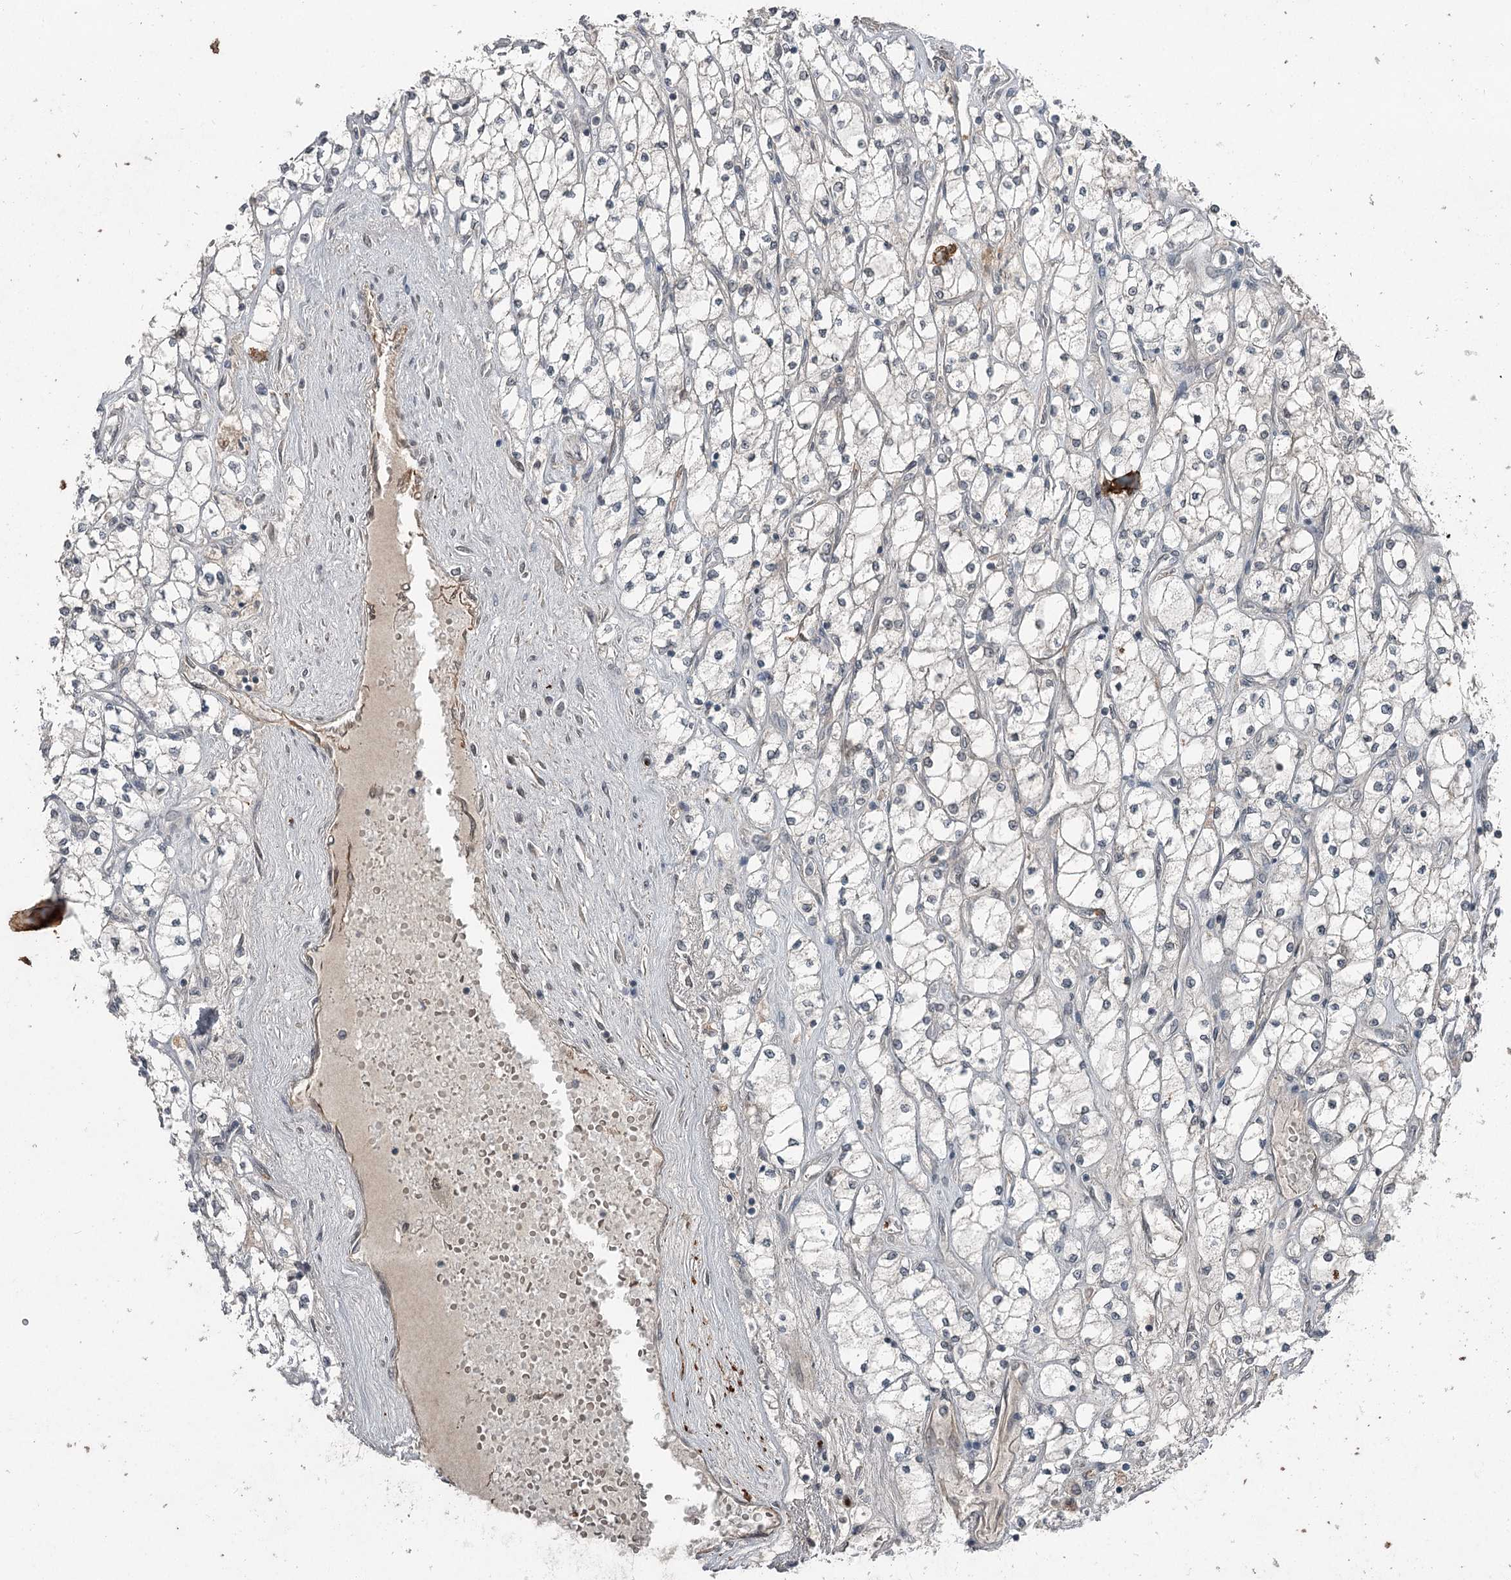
{"staining": {"intensity": "negative", "quantity": "none", "location": "none"}, "tissue": "renal cancer", "cell_type": "Tumor cells", "image_type": "cancer", "snomed": [{"axis": "morphology", "description": "Adenocarcinoma, NOS"}, {"axis": "topography", "description": "Kidney"}], "caption": "Immunohistochemistry (IHC) photomicrograph of neoplastic tissue: human adenocarcinoma (renal) stained with DAB displays no significant protein expression in tumor cells.", "gene": "SLC39A8", "patient": {"sex": "male", "age": 80}}